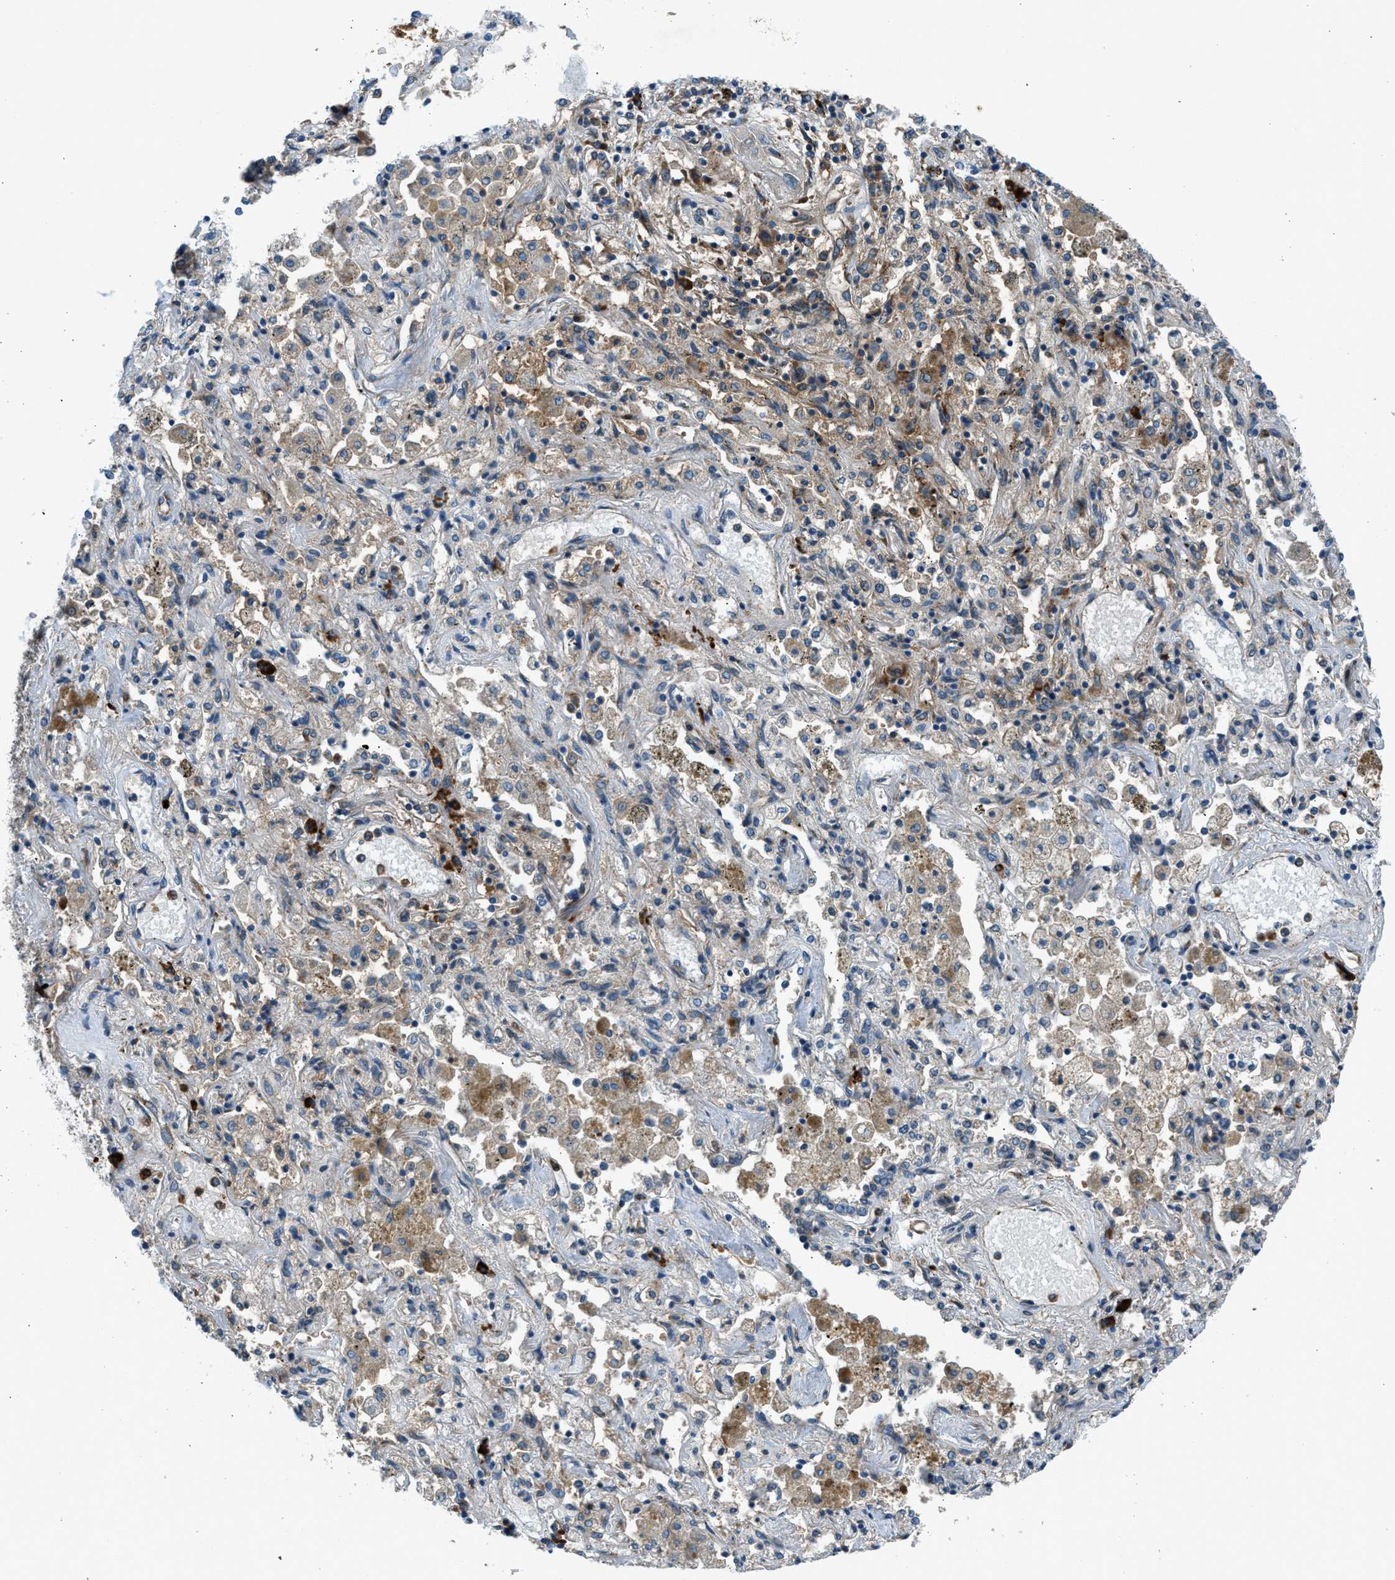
{"staining": {"intensity": "weak", "quantity": "25%-75%", "location": "cytoplasmic/membranous"}, "tissue": "lung cancer", "cell_type": "Tumor cells", "image_type": "cancer", "snomed": [{"axis": "morphology", "description": "Squamous cell carcinoma, NOS"}, {"axis": "topography", "description": "Lung"}], "caption": "Immunohistochemical staining of lung cancer displays low levels of weak cytoplasmic/membranous expression in about 25%-75% of tumor cells. (IHC, brightfield microscopy, high magnification).", "gene": "EDARADD", "patient": {"sex": "female", "age": 47}}